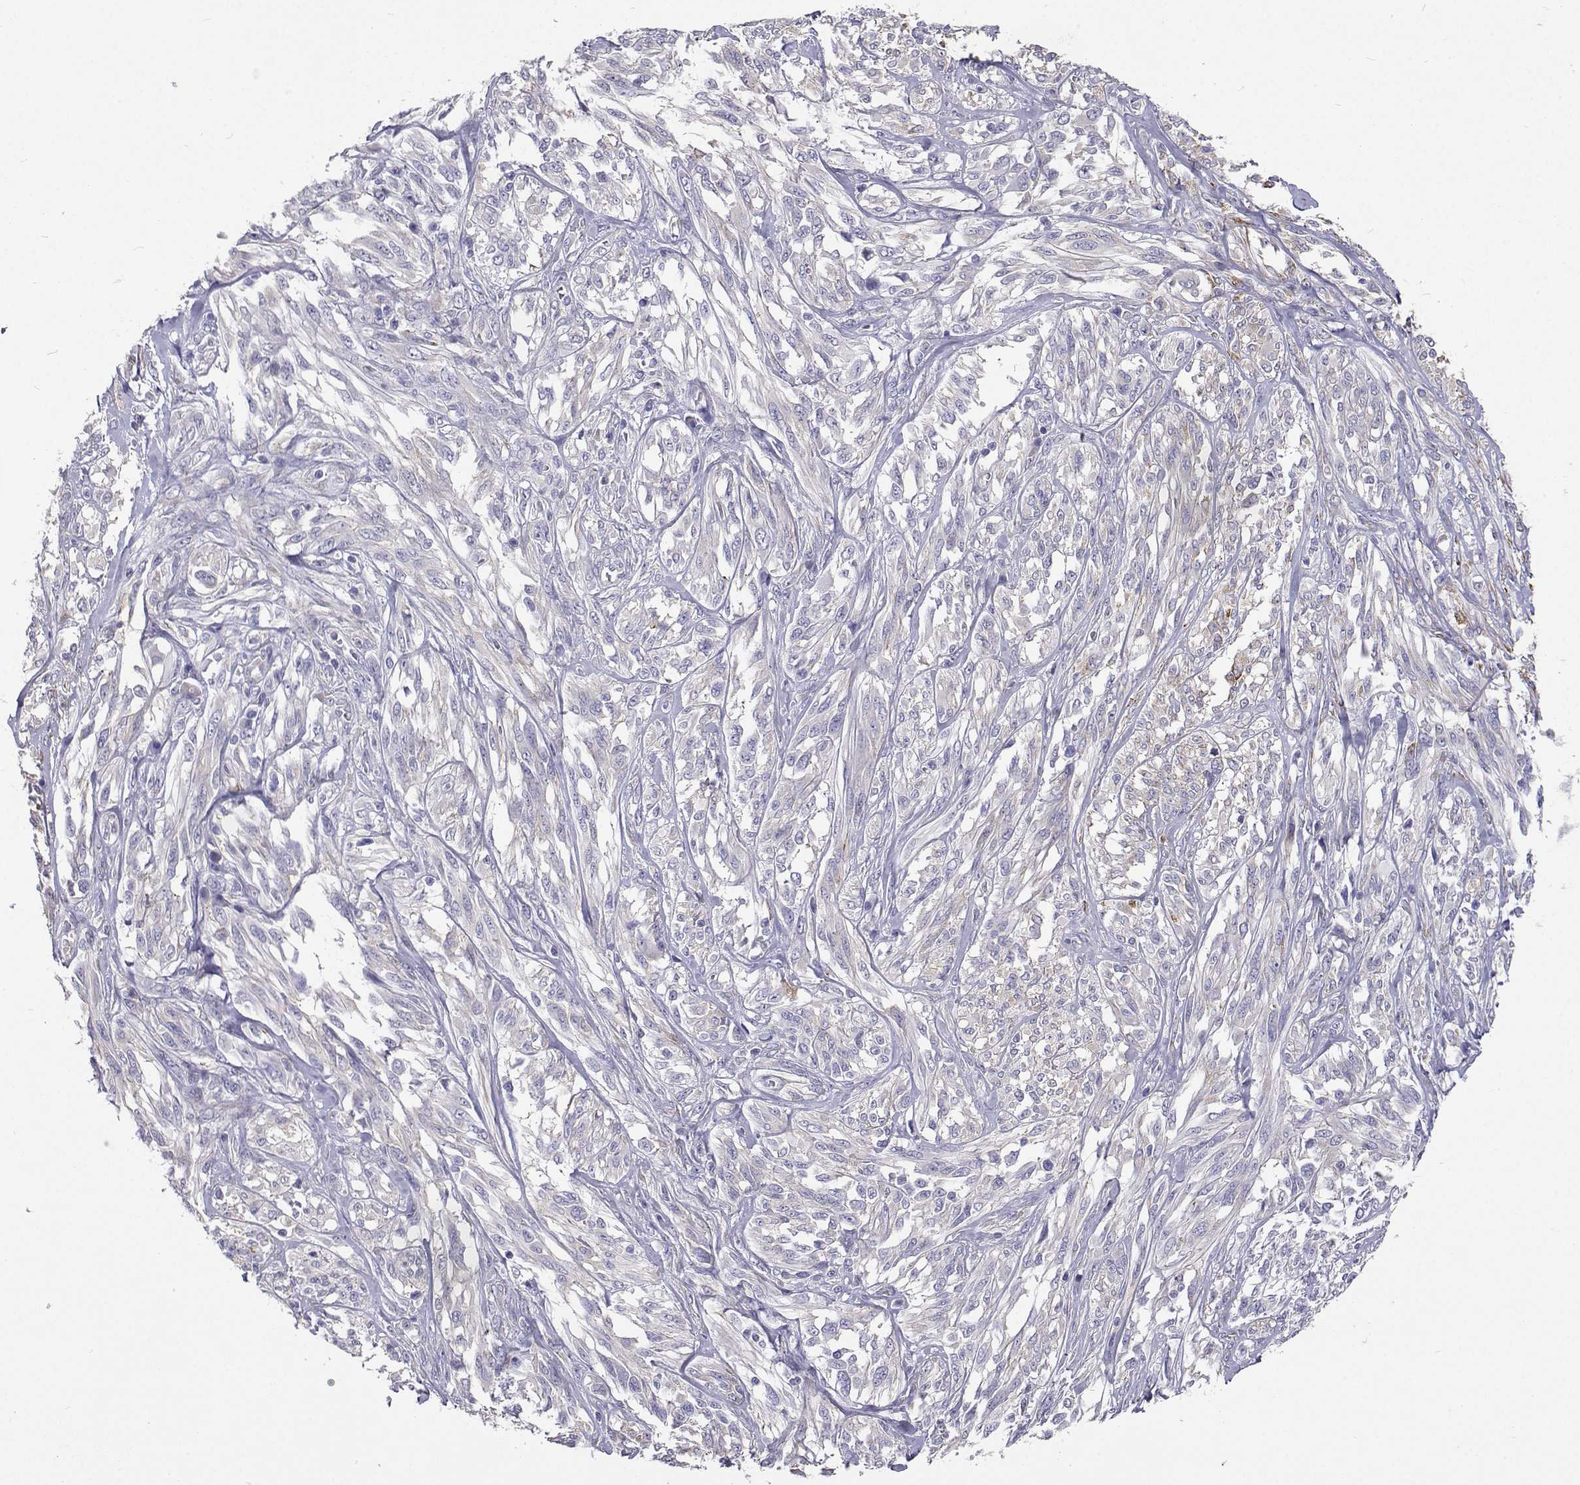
{"staining": {"intensity": "weak", "quantity": "<25%", "location": "cytoplasmic/membranous"}, "tissue": "melanoma", "cell_type": "Tumor cells", "image_type": "cancer", "snomed": [{"axis": "morphology", "description": "Malignant melanoma, NOS"}, {"axis": "topography", "description": "Skin"}], "caption": "IHC micrograph of human melanoma stained for a protein (brown), which demonstrates no expression in tumor cells.", "gene": "LHFPL7", "patient": {"sex": "female", "age": 91}}